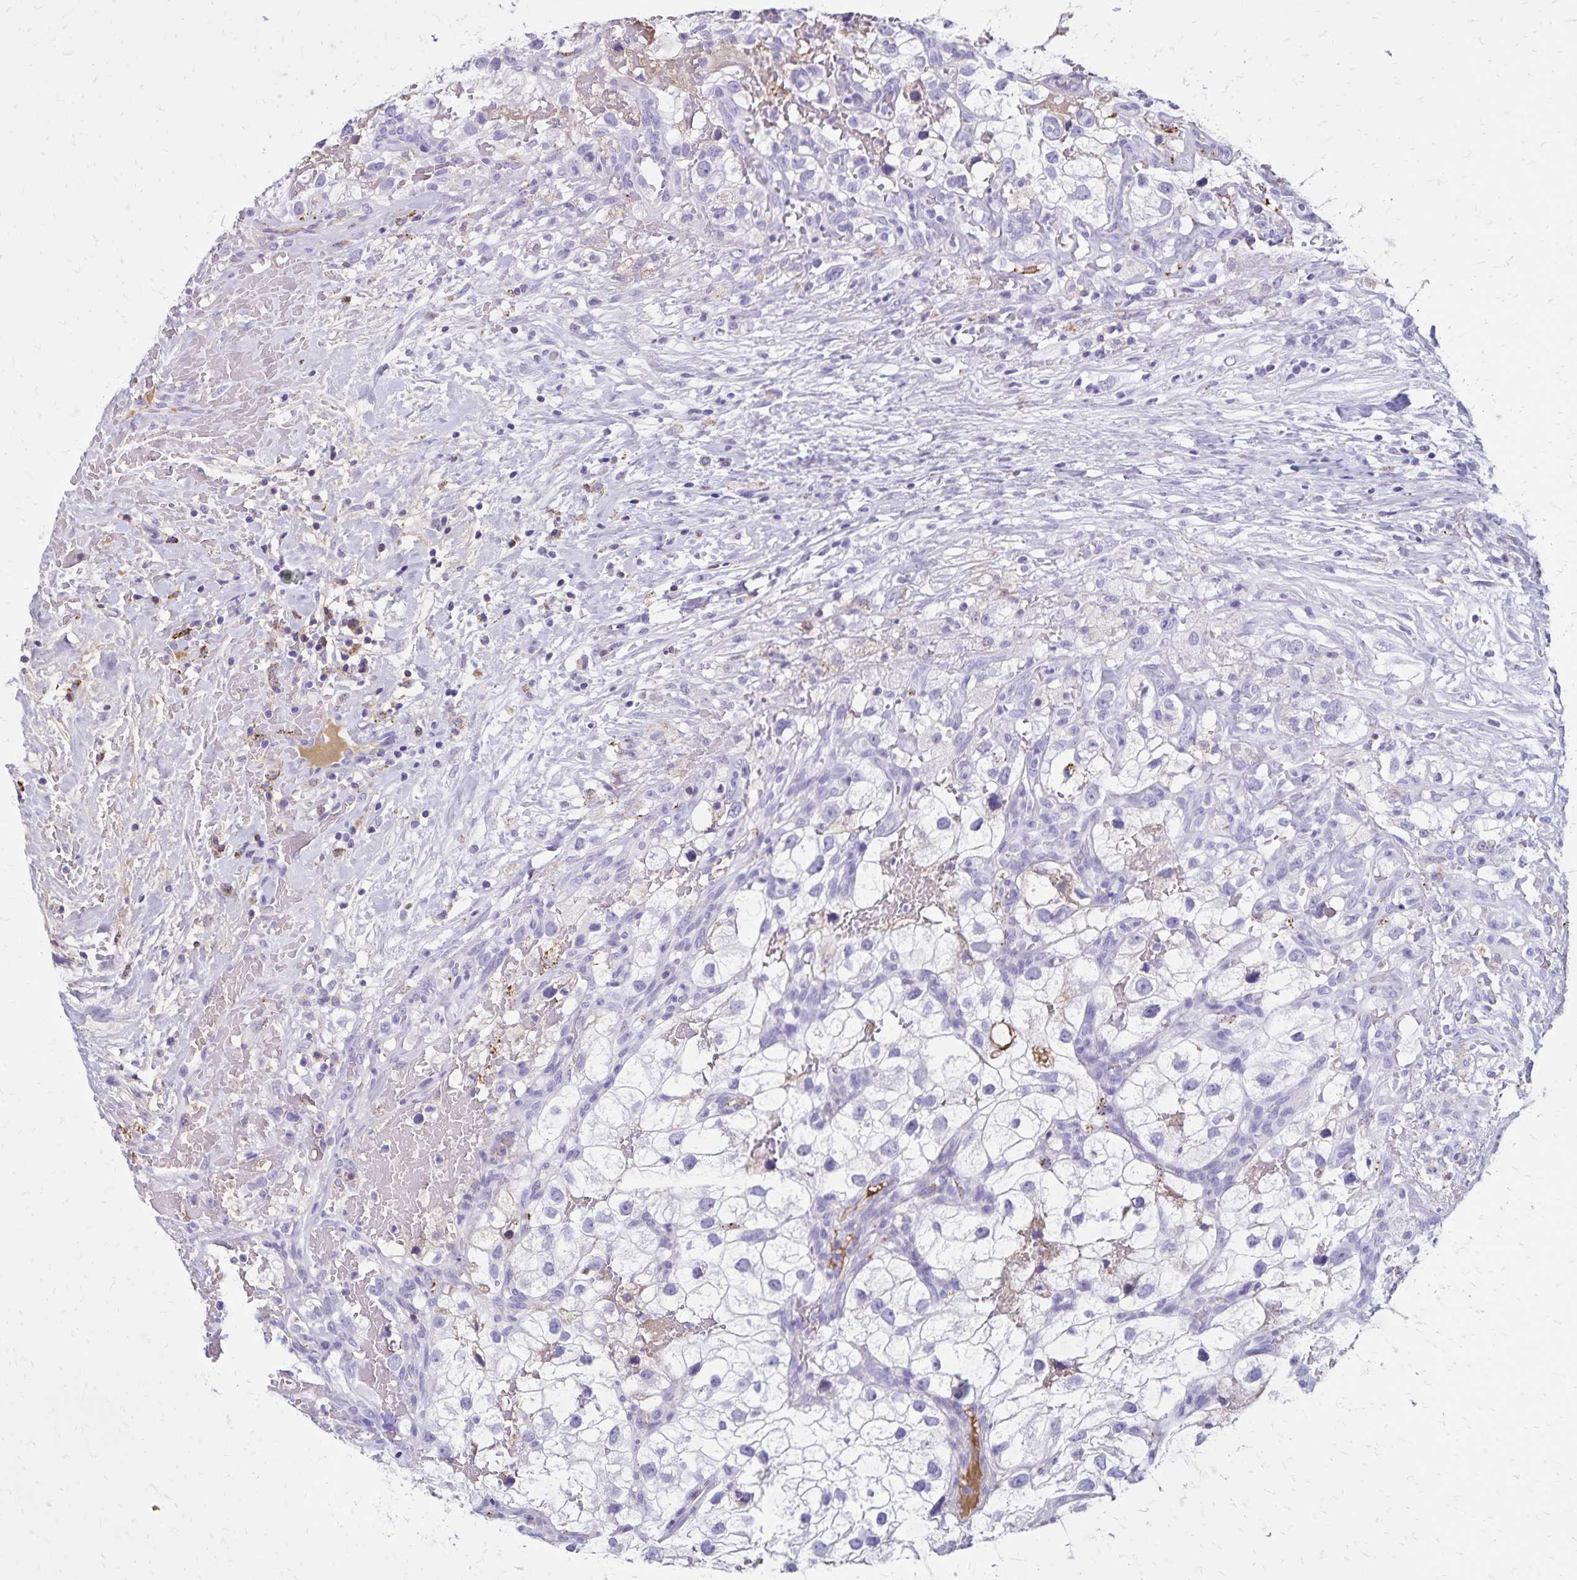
{"staining": {"intensity": "negative", "quantity": "none", "location": "none"}, "tissue": "renal cancer", "cell_type": "Tumor cells", "image_type": "cancer", "snomed": [{"axis": "morphology", "description": "Adenocarcinoma, NOS"}, {"axis": "topography", "description": "Kidney"}], "caption": "Immunohistochemistry histopathology image of renal cancer stained for a protein (brown), which reveals no positivity in tumor cells.", "gene": "CD27", "patient": {"sex": "male", "age": 59}}